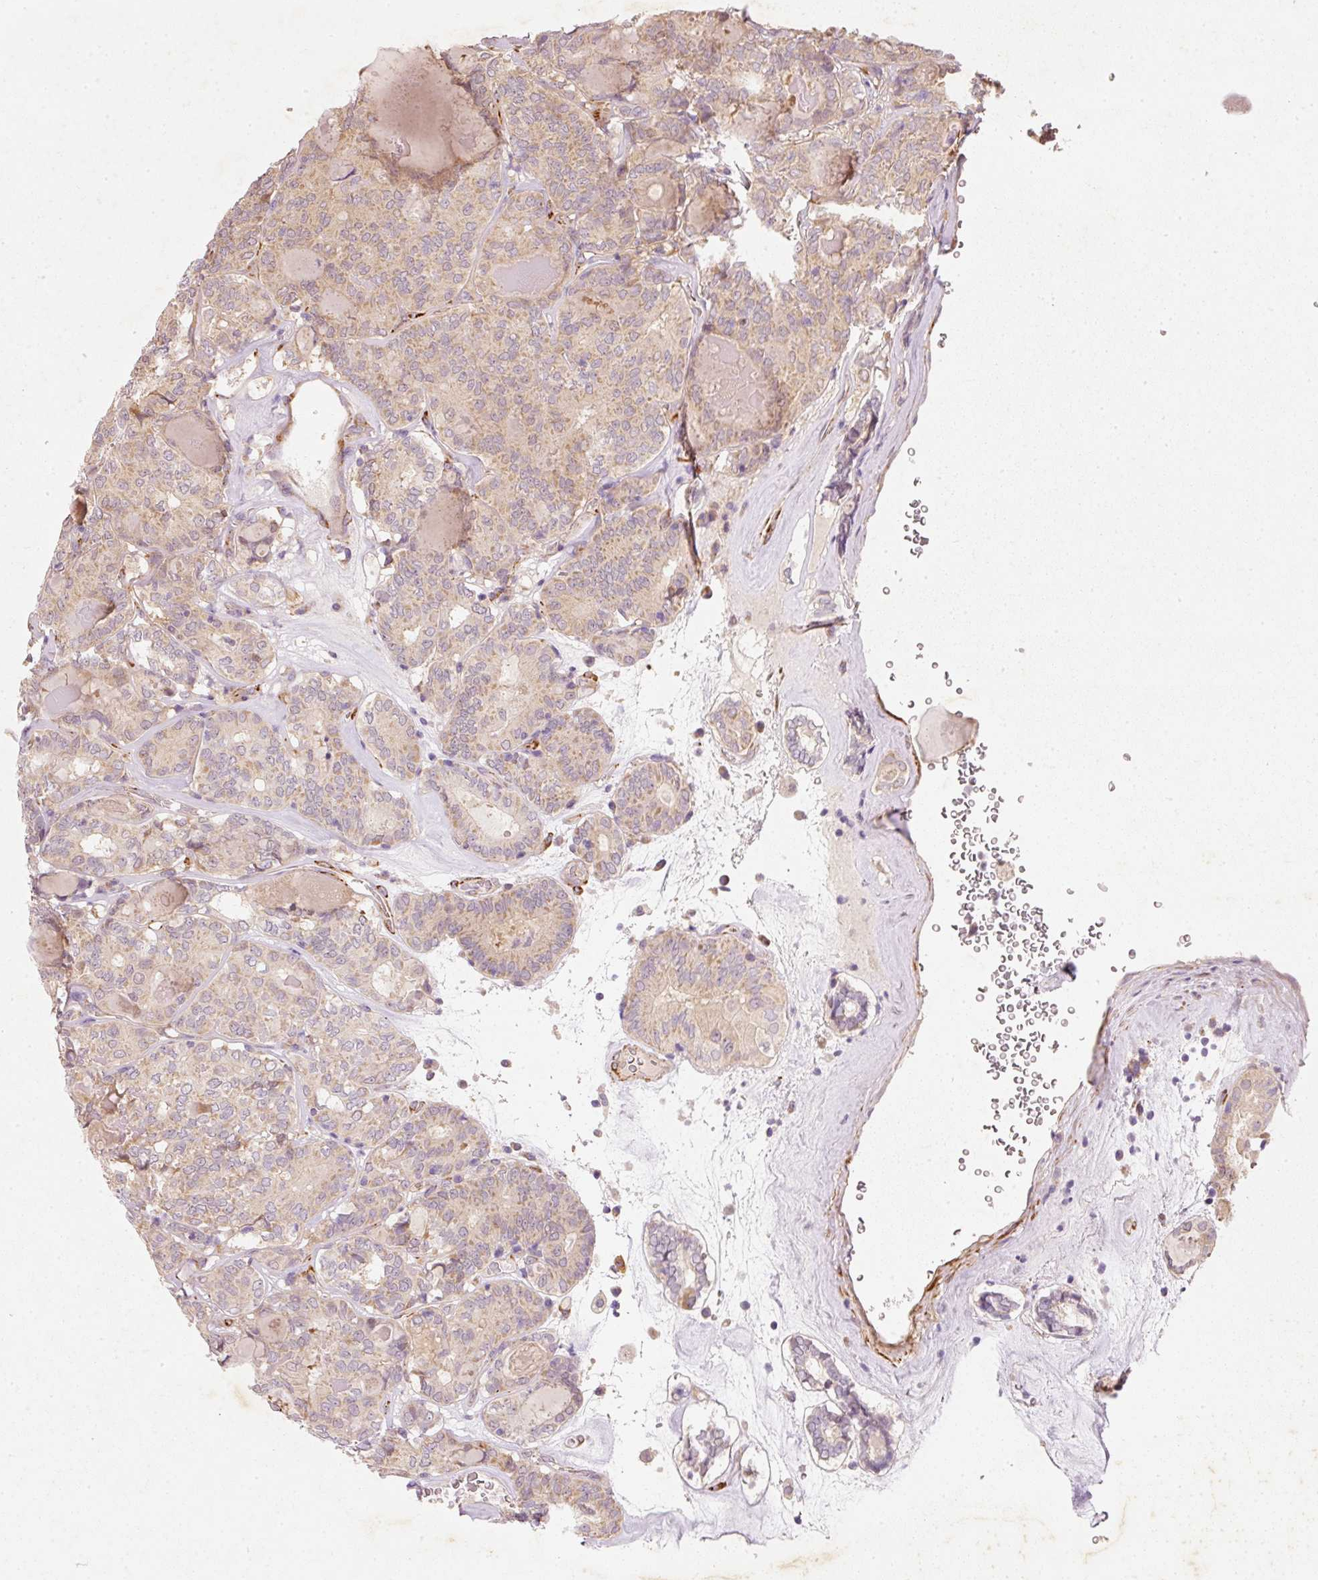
{"staining": {"intensity": "moderate", "quantity": ">75%", "location": "cytoplasmic/membranous"}, "tissue": "thyroid cancer", "cell_type": "Tumor cells", "image_type": "cancer", "snomed": [{"axis": "morphology", "description": "Papillary adenocarcinoma, NOS"}, {"axis": "topography", "description": "Thyroid gland"}], "caption": "Thyroid cancer (papillary adenocarcinoma) was stained to show a protein in brown. There is medium levels of moderate cytoplasmic/membranous expression in about >75% of tumor cells. The staining is performed using DAB brown chromogen to label protein expression. The nuclei are counter-stained blue using hematoxylin.", "gene": "RGL2", "patient": {"sex": "female", "age": 72}}